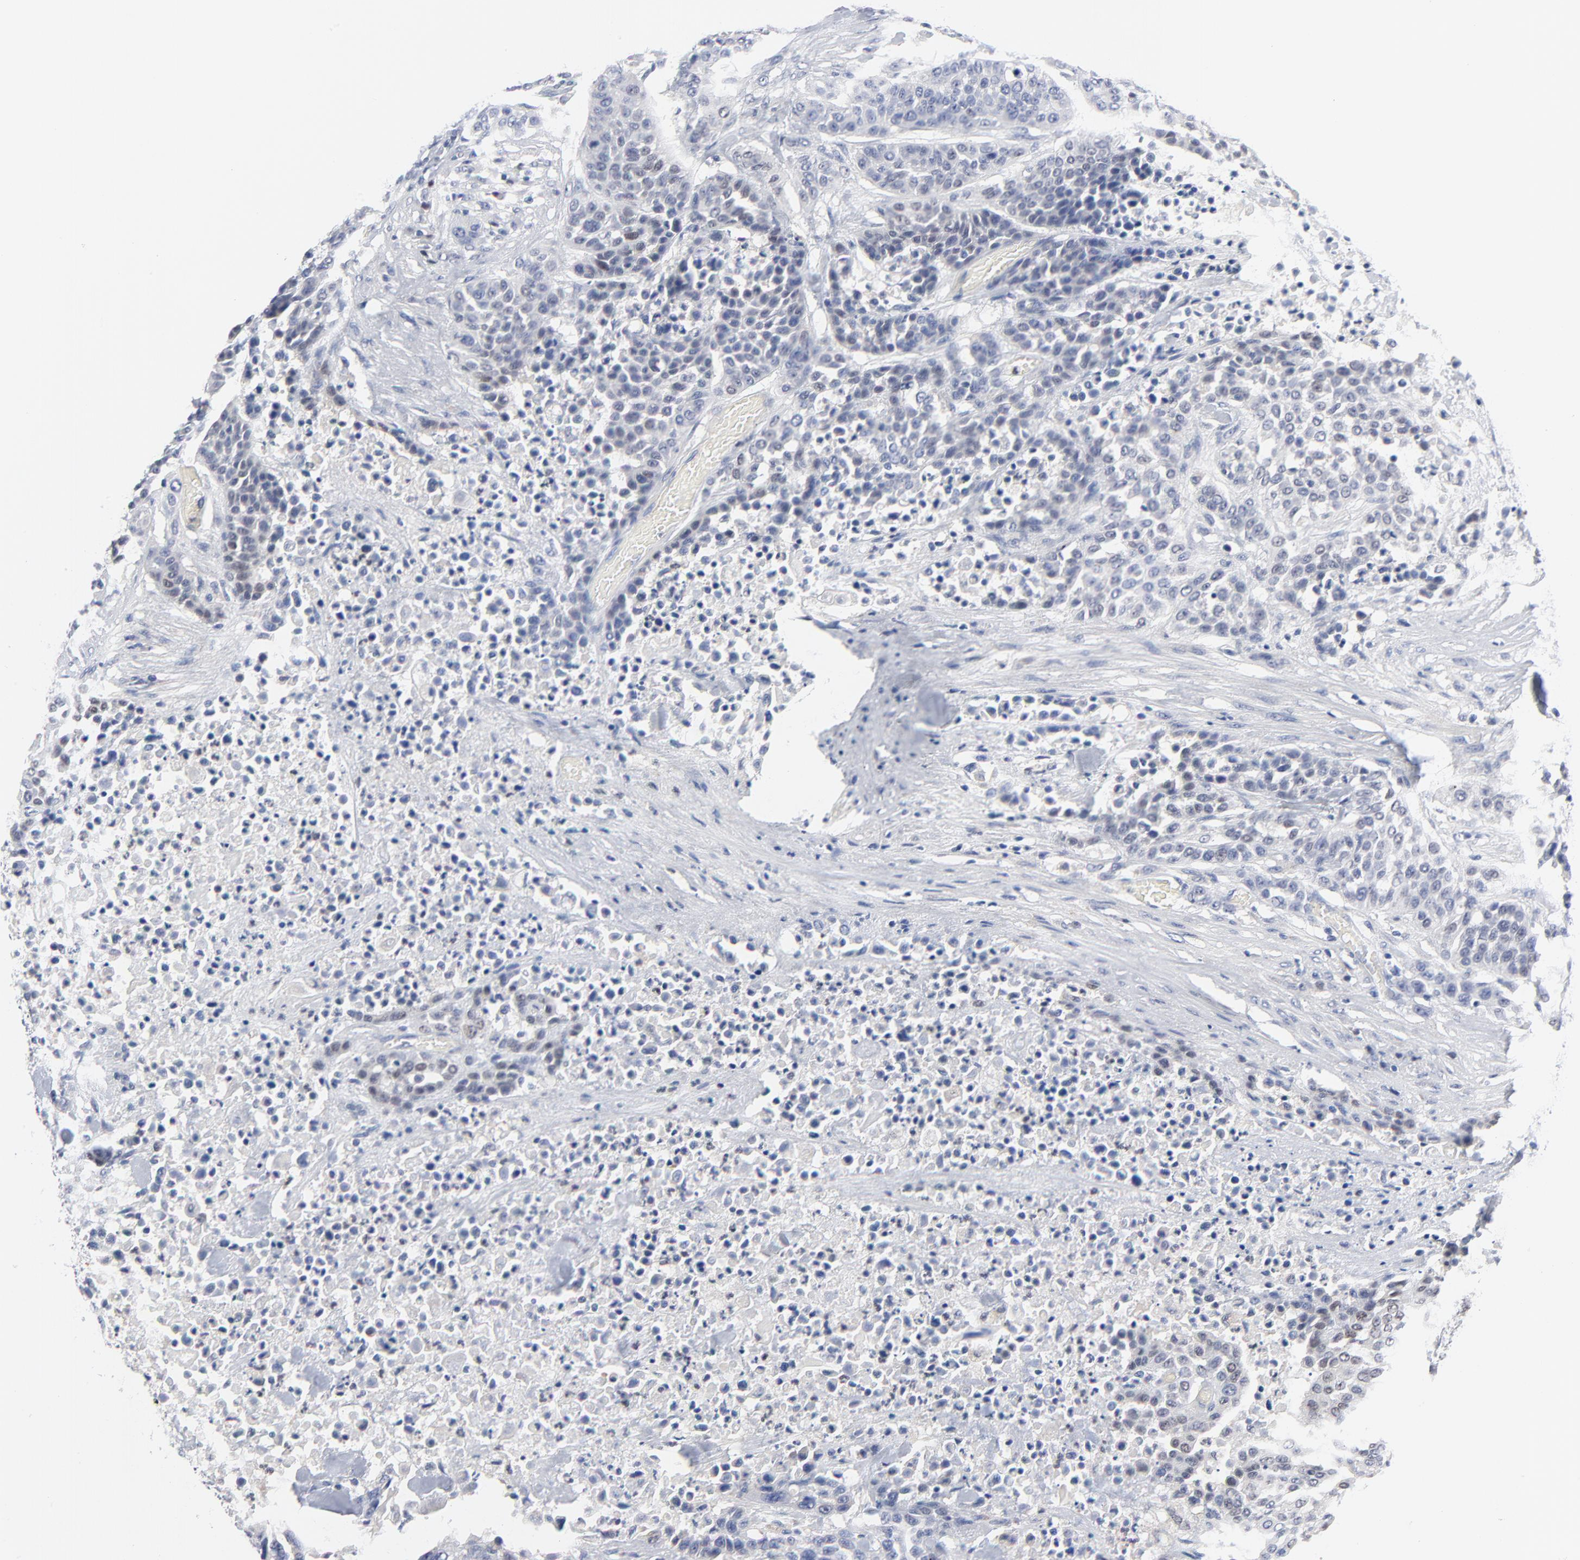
{"staining": {"intensity": "moderate", "quantity": "<25%", "location": "nuclear"}, "tissue": "urothelial cancer", "cell_type": "Tumor cells", "image_type": "cancer", "snomed": [{"axis": "morphology", "description": "Urothelial carcinoma, High grade"}, {"axis": "topography", "description": "Urinary bladder"}], "caption": "A low amount of moderate nuclear expression is present in approximately <25% of tumor cells in urothelial carcinoma (high-grade) tissue.", "gene": "AADAC", "patient": {"sex": "male", "age": 74}}